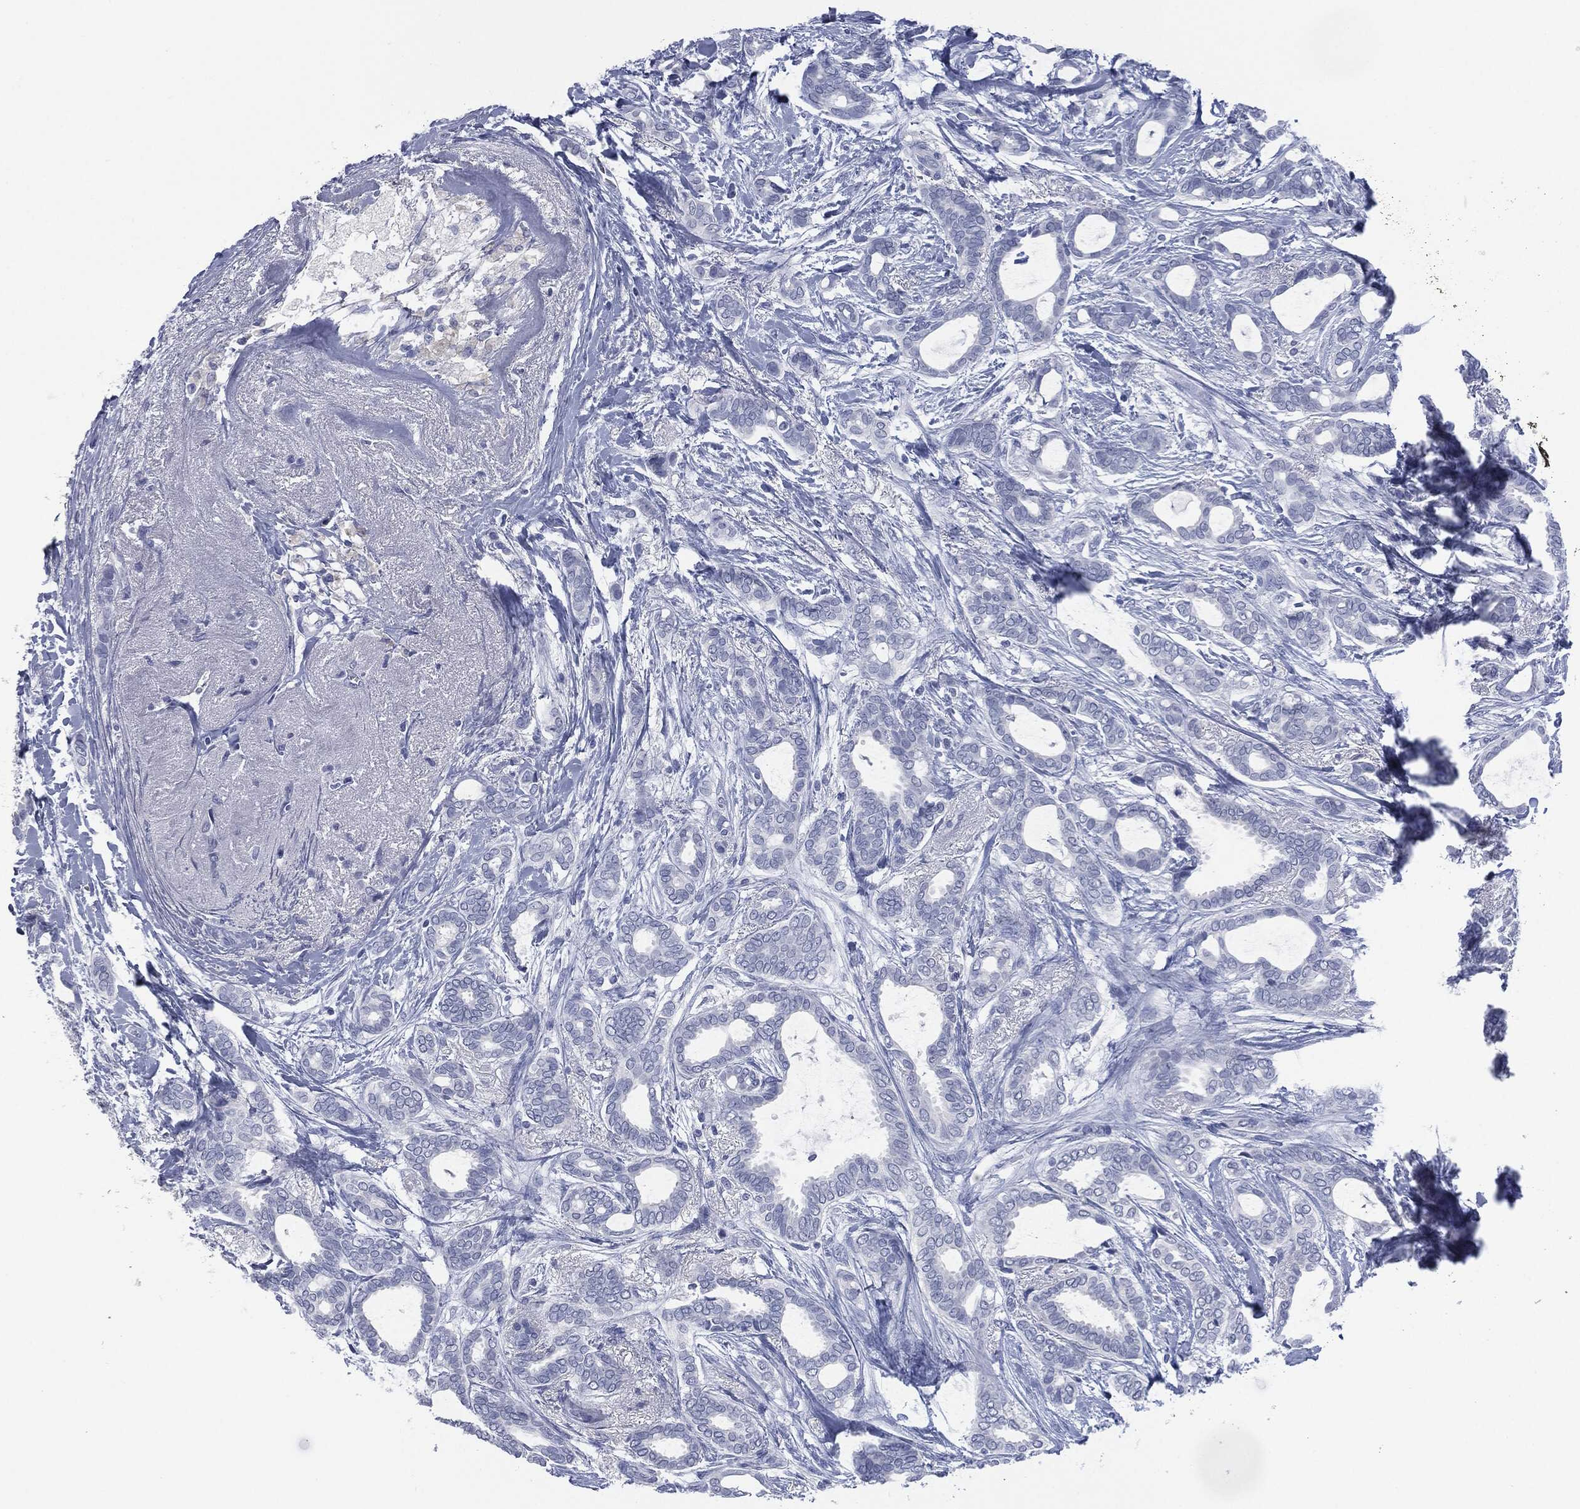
{"staining": {"intensity": "negative", "quantity": "none", "location": "none"}, "tissue": "breast cancer", "cell_type": "Tumor cells", "image_type": "cancer", "snomed": [{"axis": "morphology", "description": "Duct carcinoma"}, {"axis": "topography", "description": "Breast"}], "caption": "Immunohistochemistry (IHC) histopathology image of human breast cancer (infiltrating ductal carcinoma) stained for a protein (brown), which exhibits no expression in tumor cells. (Brightfield microscopy of DAB immunohistochemistry (IHC) at high magnification).", "gene": "MUC16", "patient": {"sex": "female", "age": 51}}